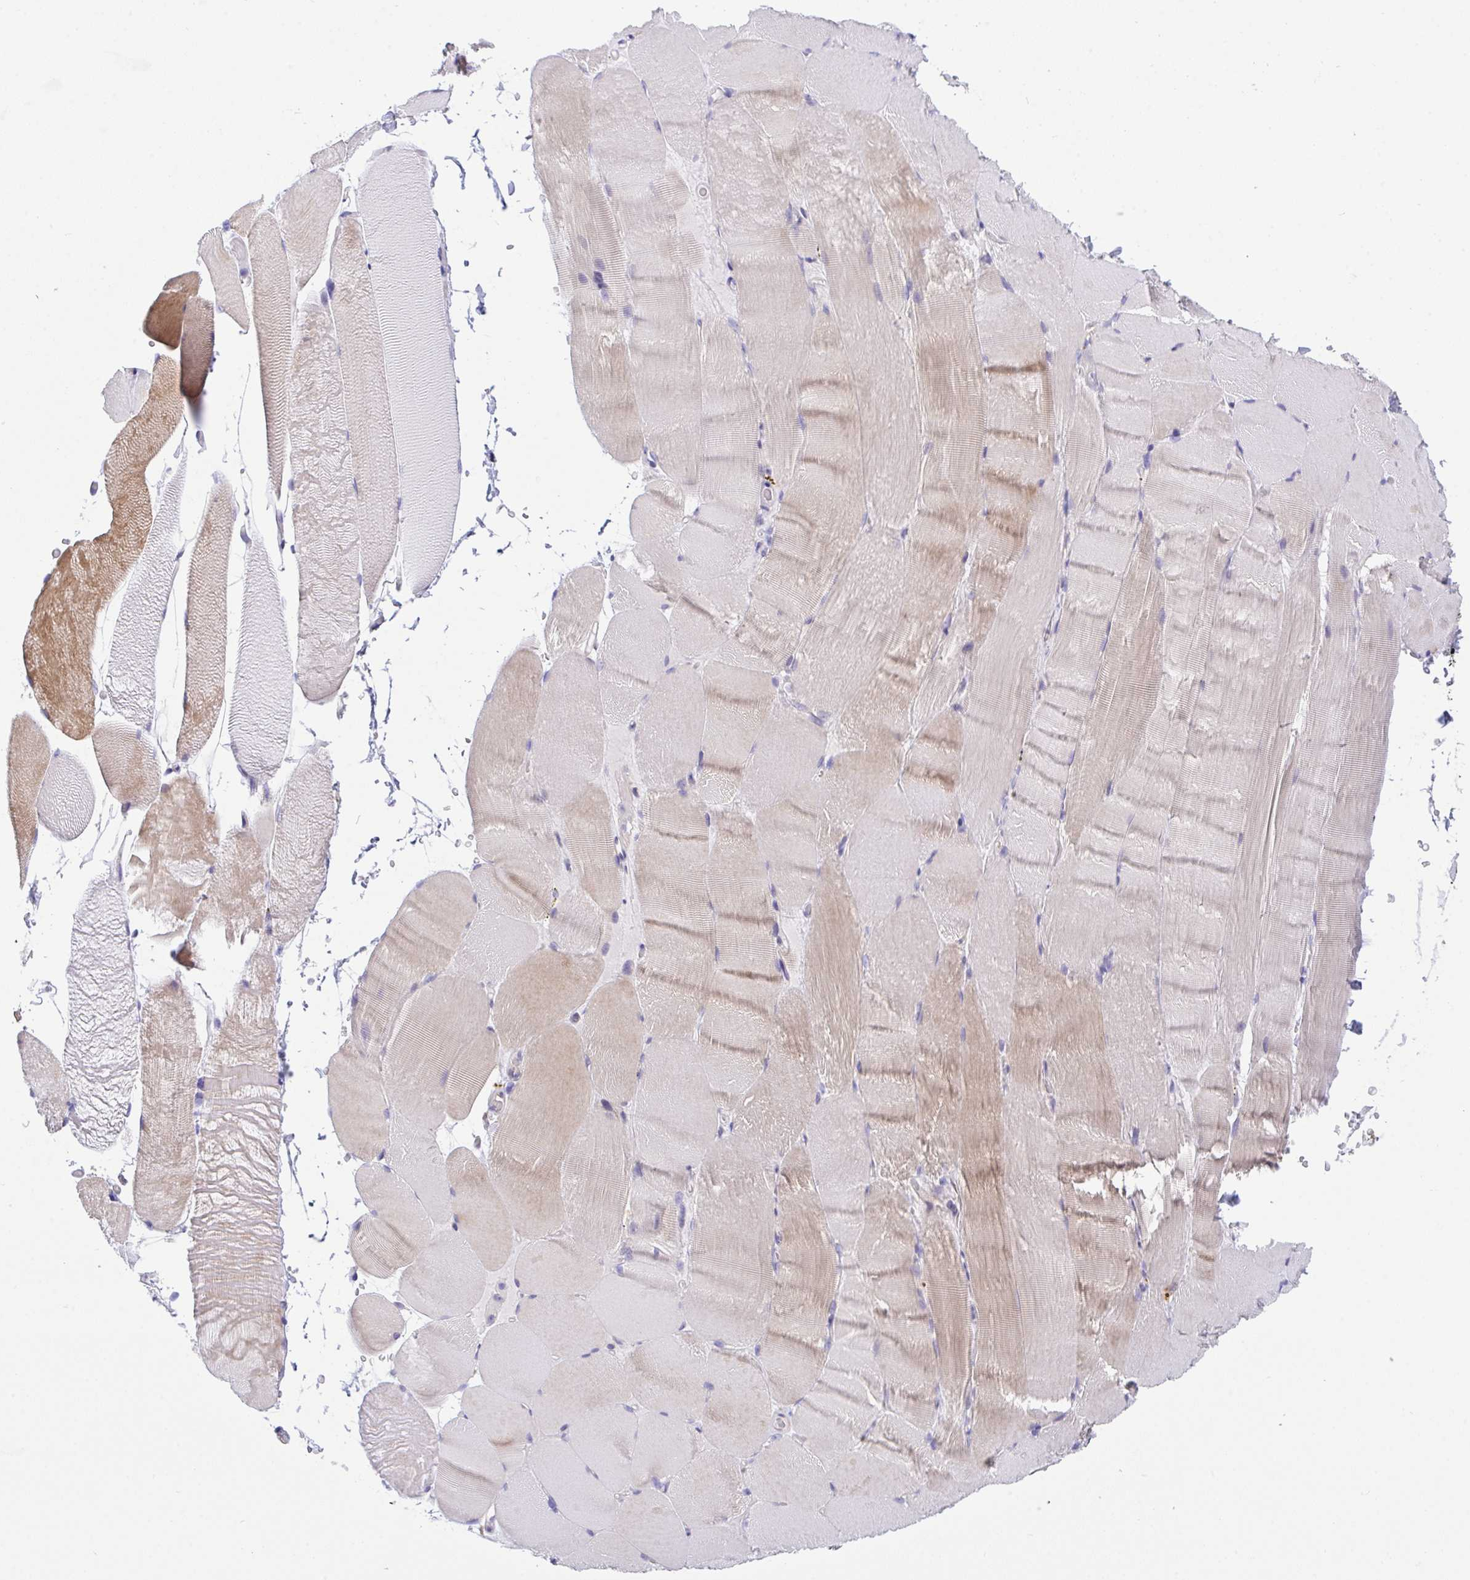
{"staining": {"intensity": "weak", "quantity": "25%-75%", "location": "cytoplasmic/membranous"}, "tissue": "skeletal muscle", "cell_type": "Myocytes", "image_type": "normal", "snomed": [{"axis": "morphology", "description": "Normal tissue, NOS"}, {"axis": "topography", "description": "Skeletal muscle"}], "caption": "This micrograph shows IHC staining of benign human skeletal muscle, with low weak cytoplasmic/membranous staining in approximately 25%-75% of myocytes.", "gene": "HOXD12", "patient": {"sex": "female", "age": 37}}